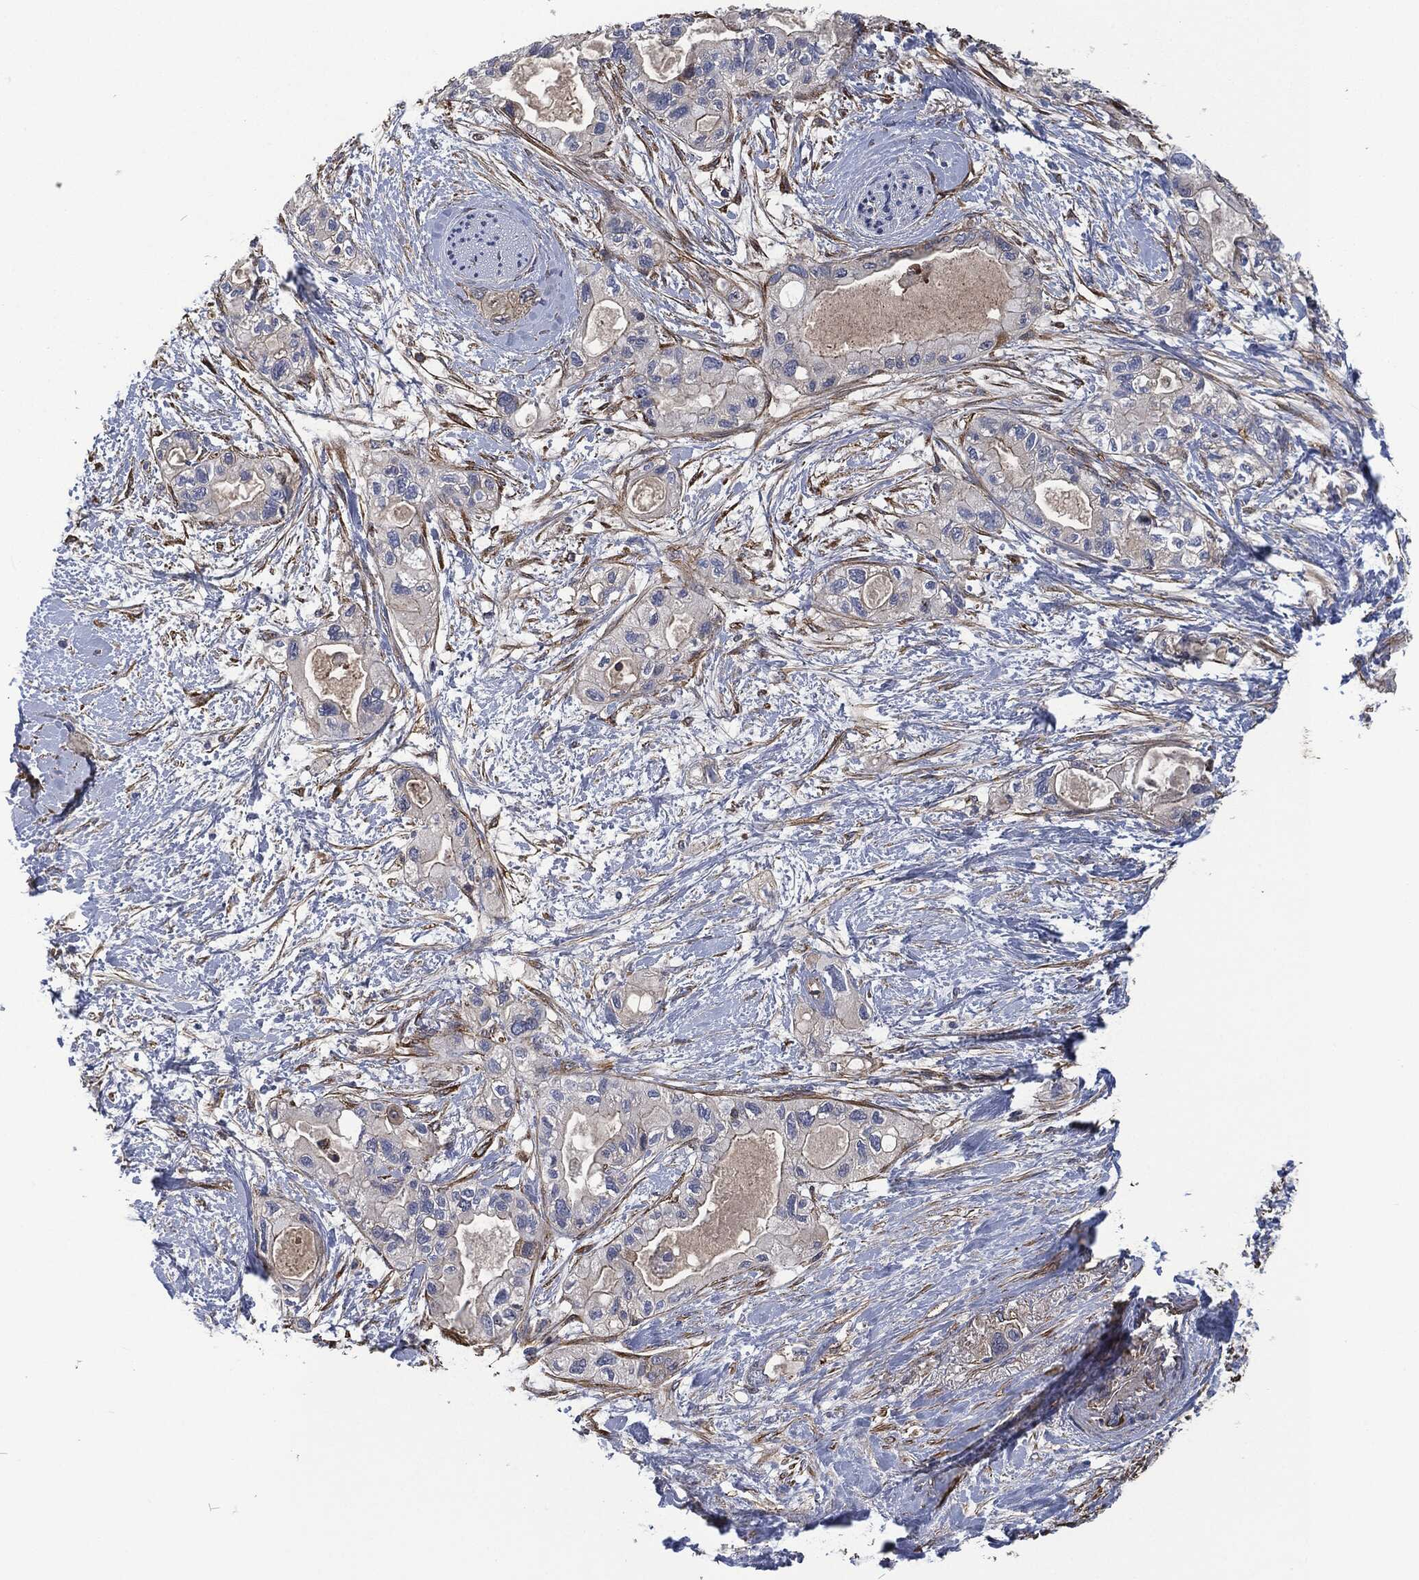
{"staining": {"intensity": "moderate", "quantity": "<25%", "location": "cytoplasmic/membranous"}, "tissue": "pancreatic cancer", "cell_type": "Tumor cells", "image_type": "cancer", "snomed": [{"axis": "morphology", "description": "Adenocarcinoma, NOS"}, {"axis": "topography", "description": "Pancreas"}], "caption": "Tumor cells demonstrate low levels of moderate cytoplasmic/membranous expression in approximately <25% of cells in pancreatic cancer. (Brightfield microscopy of DAB IHC at high magnification).", "gene": "LGALS9", "patient": {"sex": "female", "age": 56}}